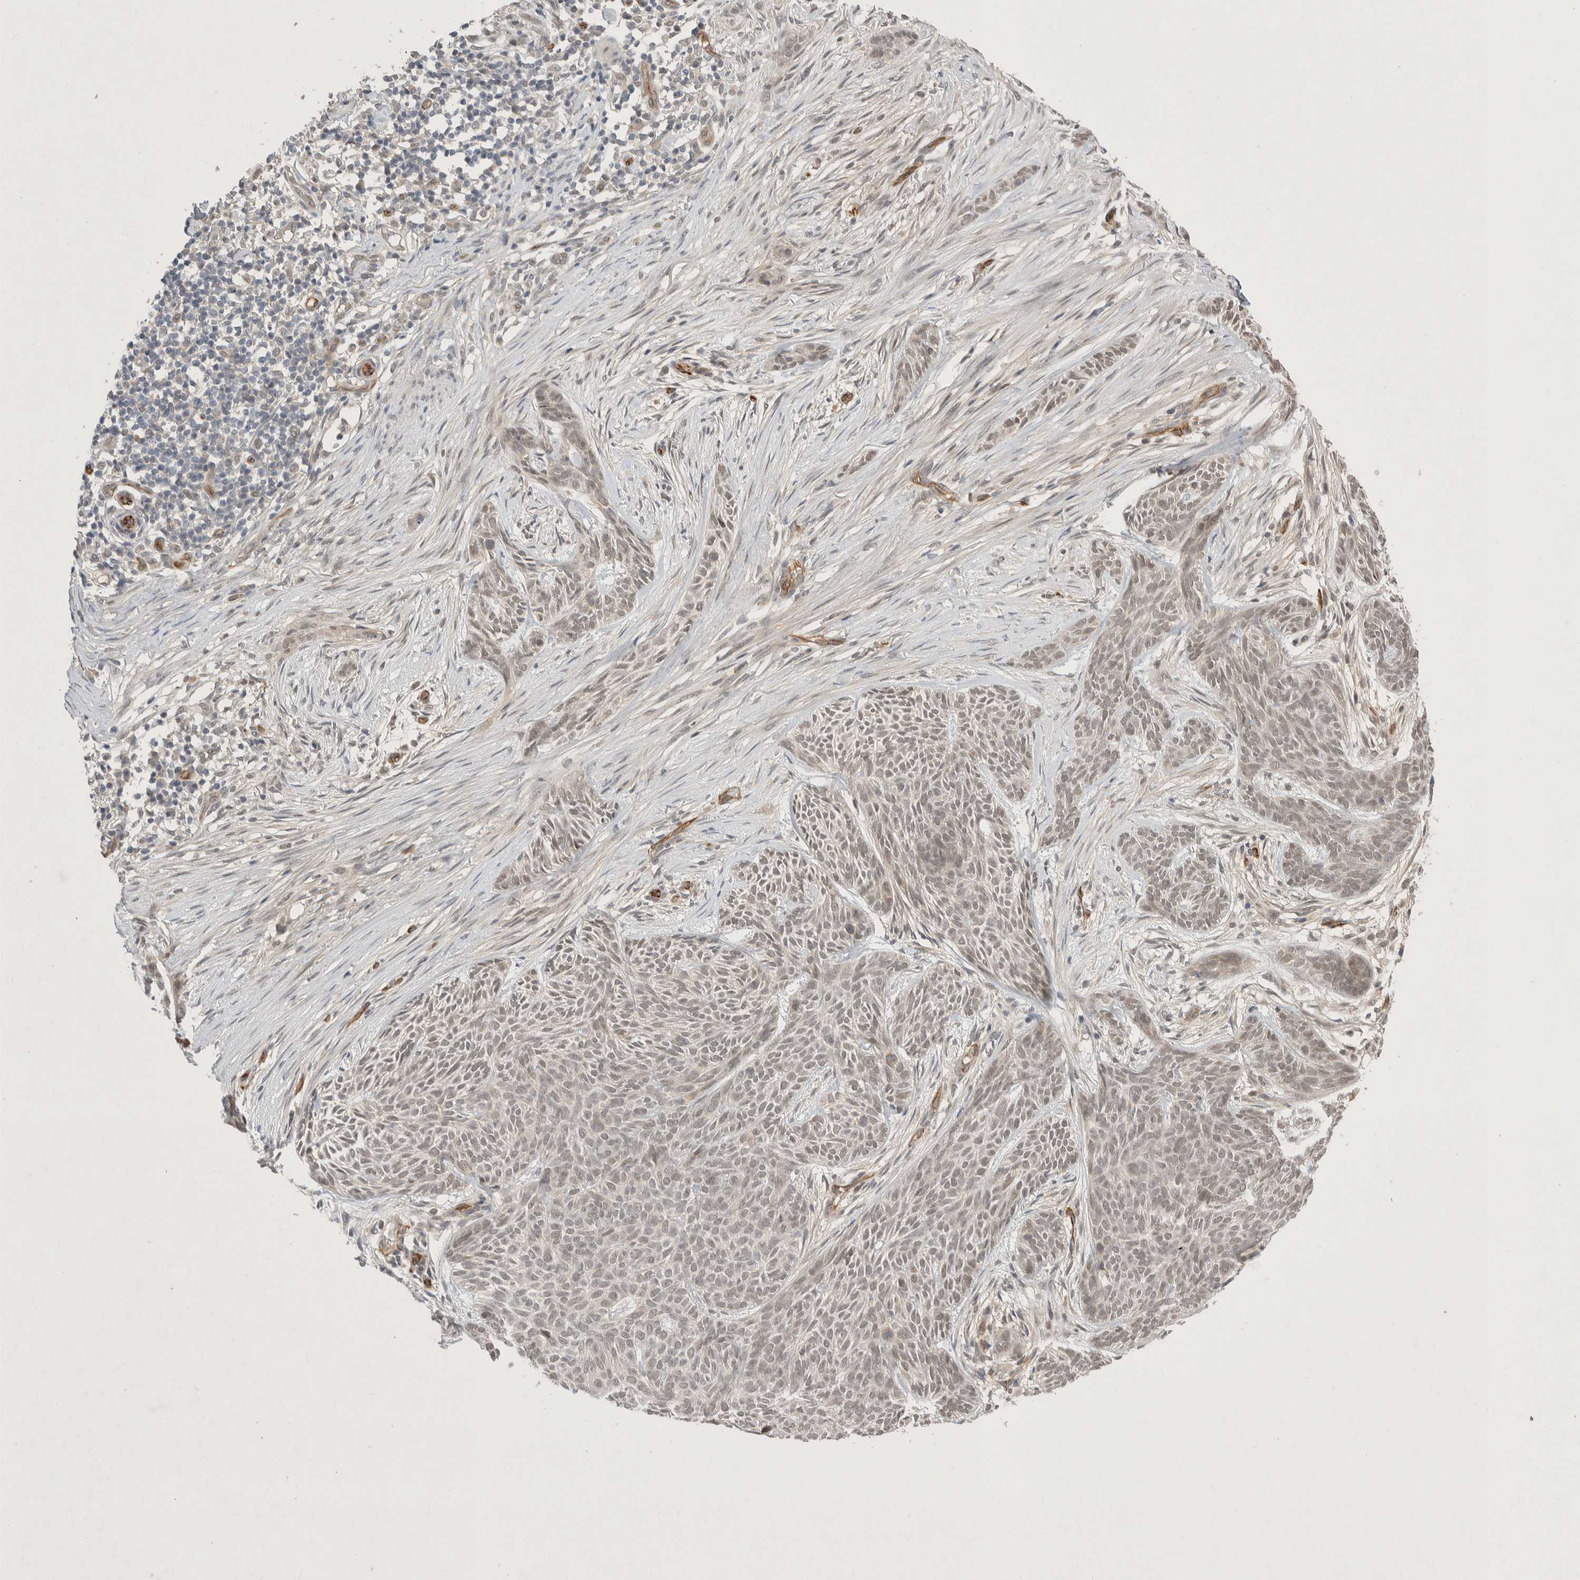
{"staining": {"intensity": "weak", "quantity": "<25%", "location": "nuclear"}, "tissue": "skin cancer", "cell_type": "Tumor cells", "image_type": "cancer", "snomed": [{"axis": "morphology", "description": "Basal cell carcinoma"}, {"axis": "topography", "description": "Skin"}], "caption": "A photomicrograph of skin basal cell carcinoma stained for a protein exhibits no brown staining in tumor cells. Nuclei are stained in blue.", "gene": "ZNF704", "patient": {"sex": "female", "age": 59}}